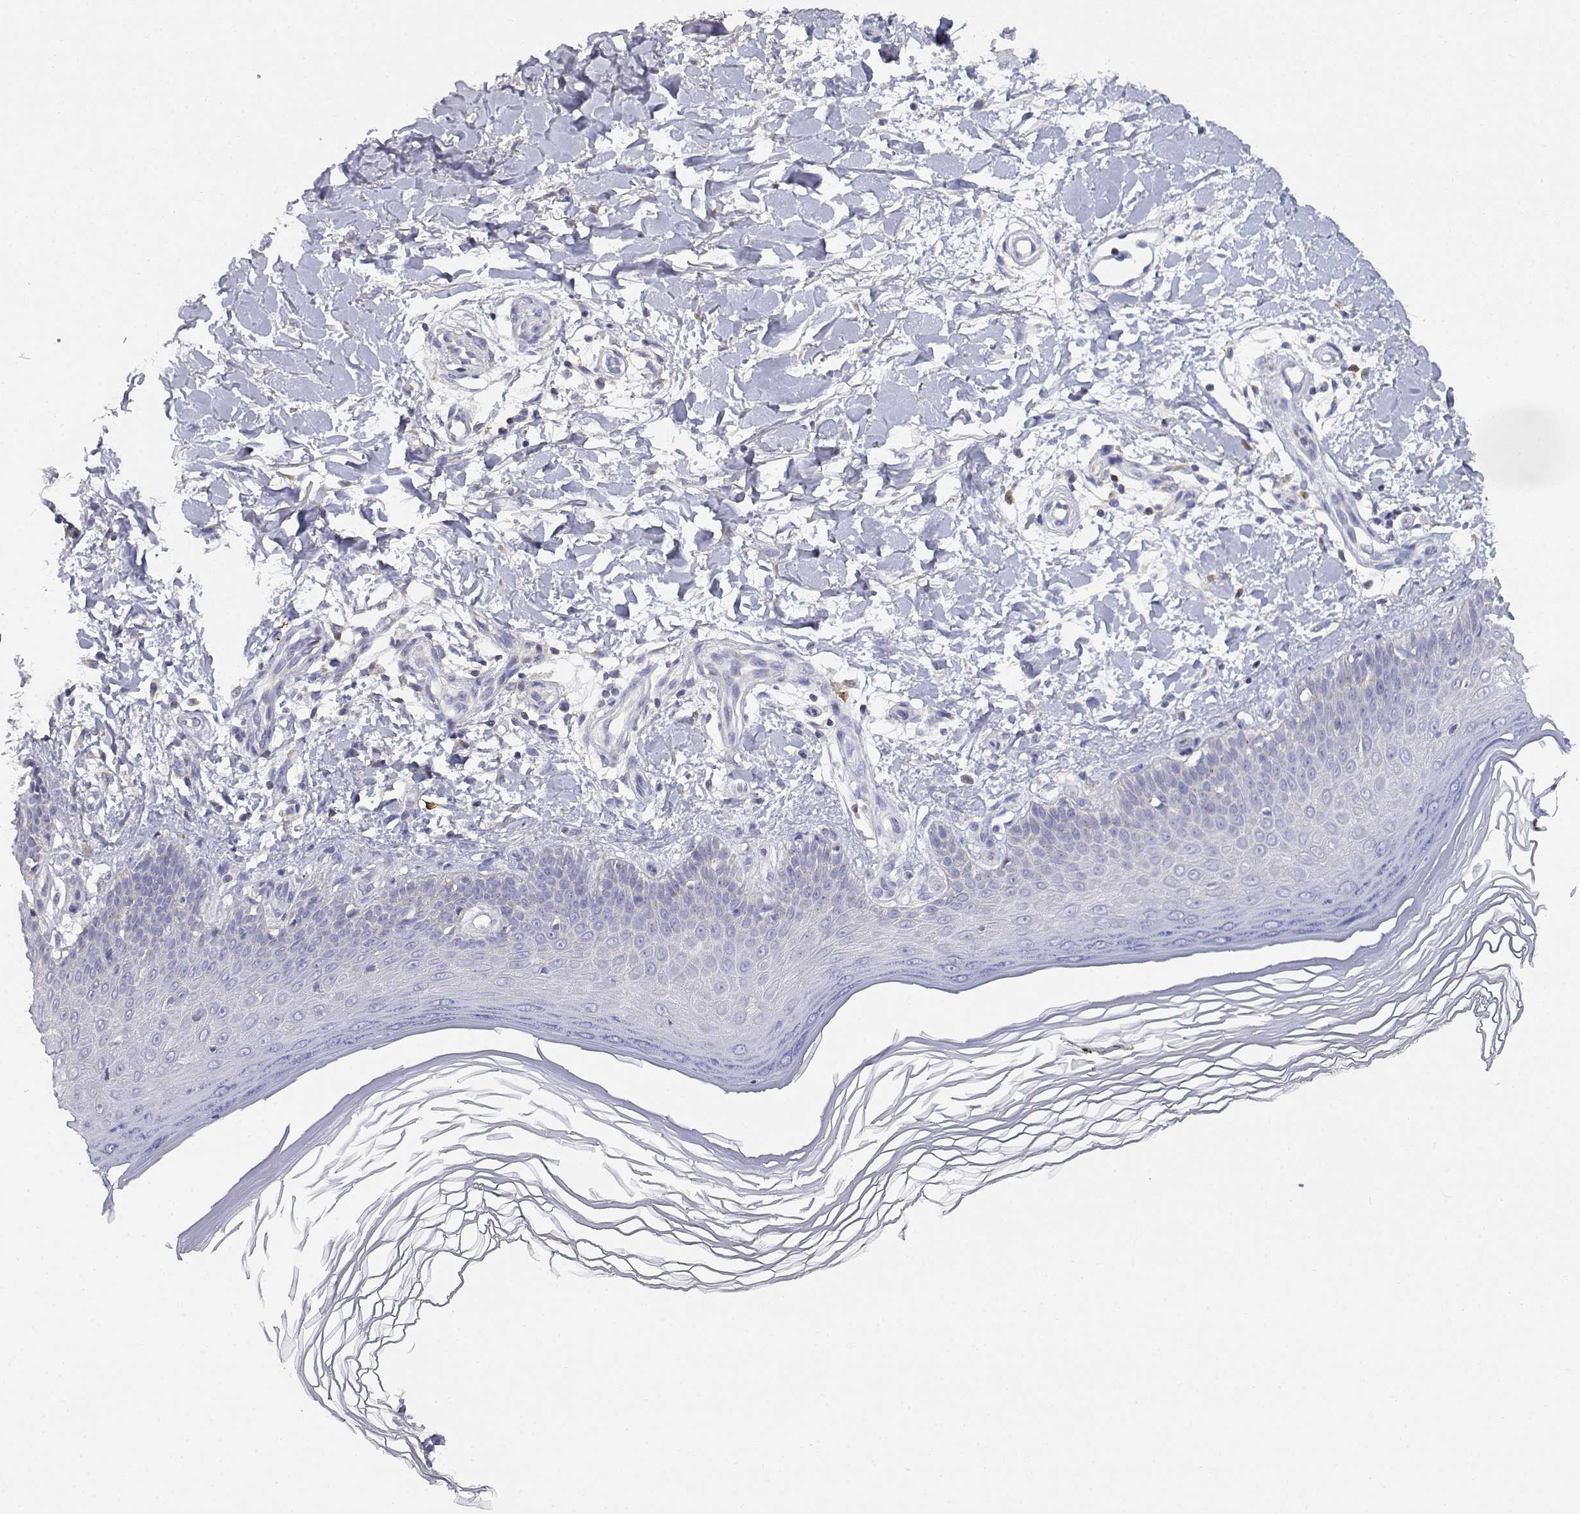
{"staining": {"intensity": "negative", "quantity": "none", "location": "none"}, "tissue": "skin", "cell_type": "Fibroblasts", "image_type": "normal", "snomed": [{"axis": "morphology", "description": "Normal tissue, NOS"}, {"axis": "topography", "description": "Skin"}], "caption": "This is an IHC photomicrograph of normal human skin. There is no staining in fibroblasts.", "gene": "ADA", "patient": {"sex": "female", "age": 62}}